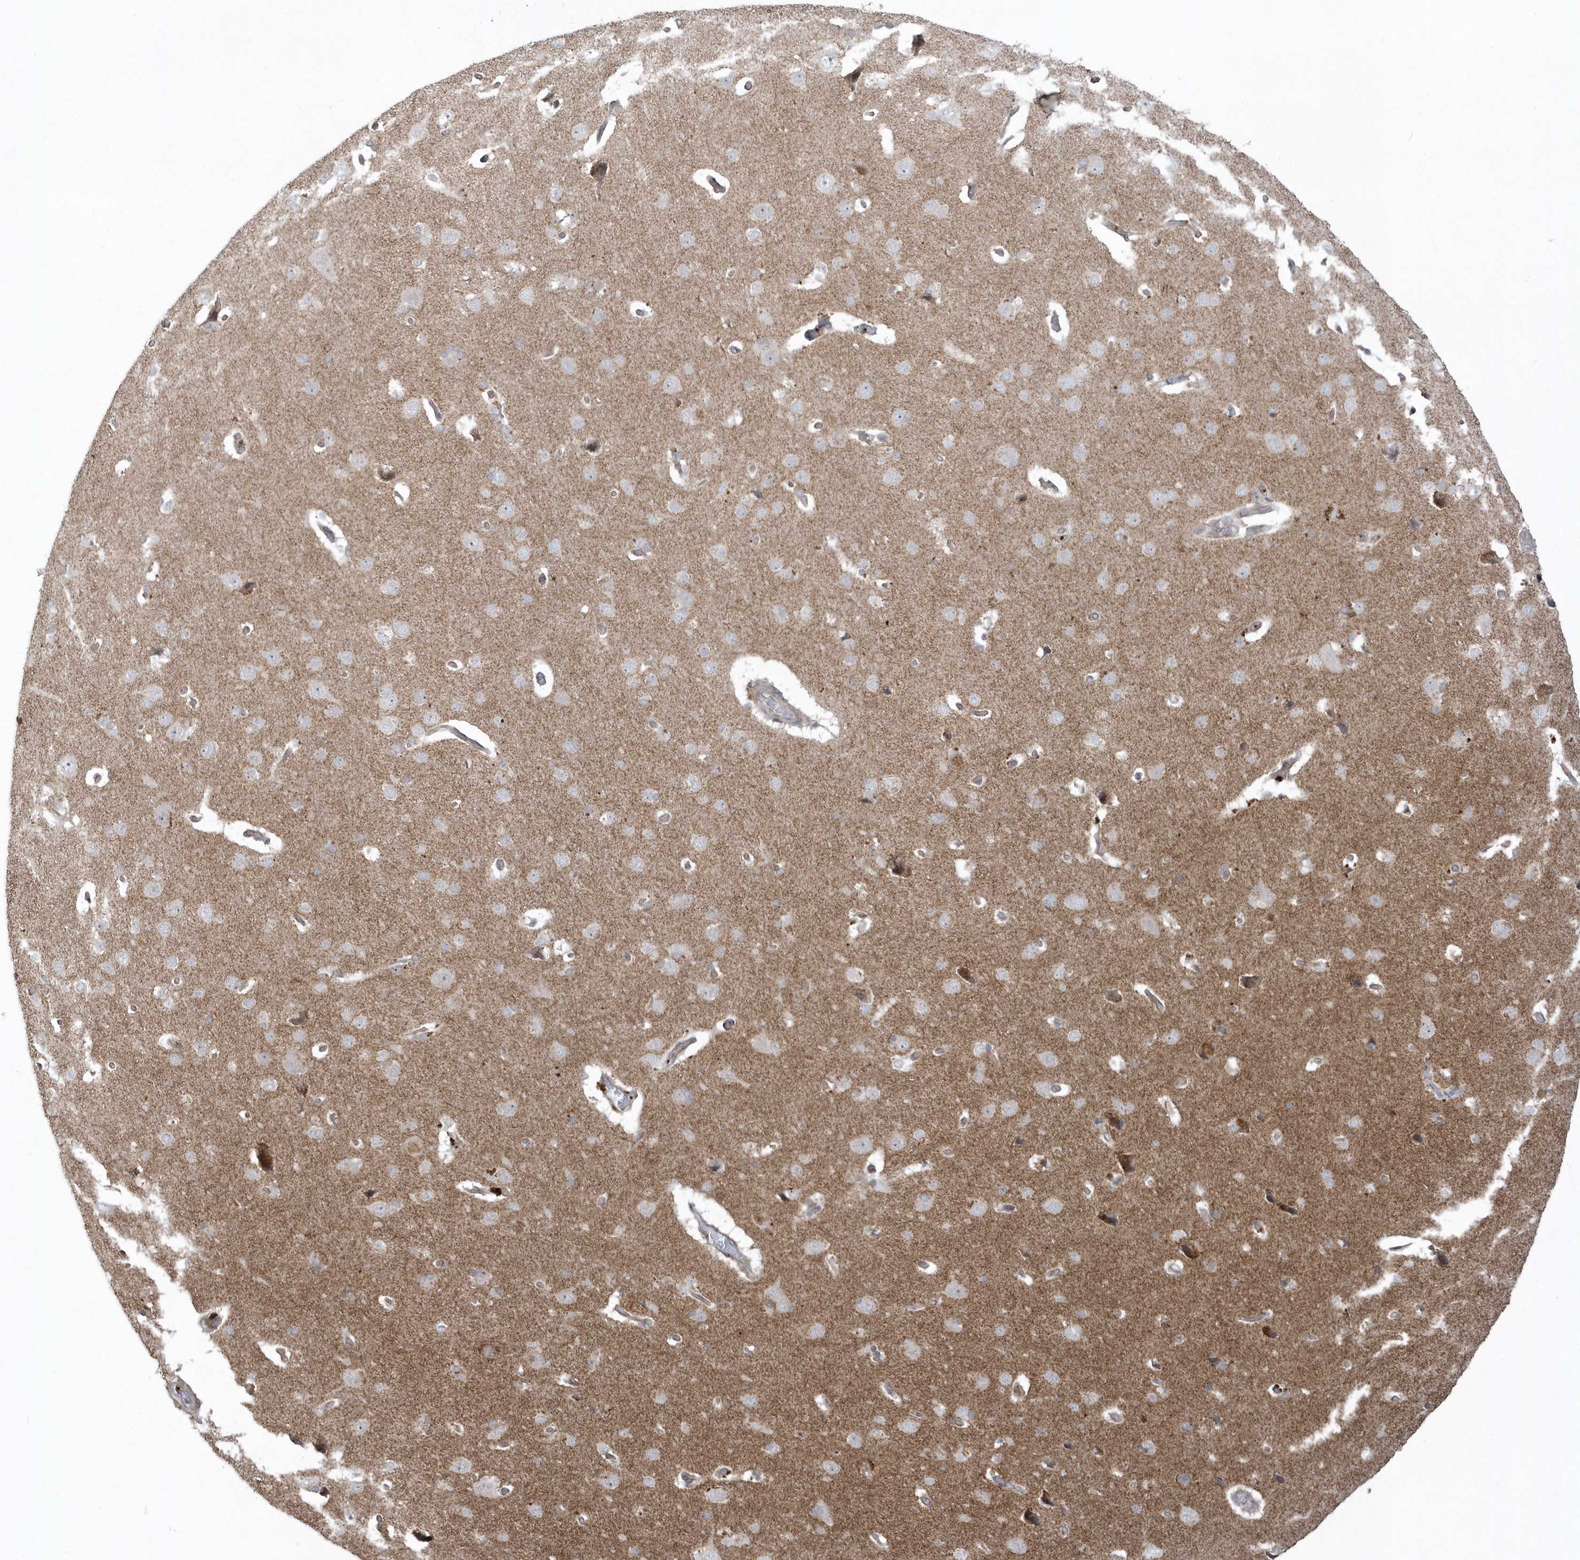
{"staining": {"intensity": "weak", "quantity": "25%-75%", "location": "cytoplasmic/membranous"}, "tissue": "cerebral cortex", "cell_type": "Endothelial cells", "image_type": "normal", "snomed": [{"axis": "morphology", "description": "Normal tissue, NOS"}, {"axis": "topography", "description": "Cerebral cortex"}], "caption": "A high-resolution micrograph shows immunohistochemistry staining of unremarkable cerebral cortex, which reveals weak cytoplasmic/membranous staining in about 25%-75% of endothelial cells. The staining was performed using DAB, with brown indicating positive protein expression. Nuclei are stained blue with hematoxylin.", "gene": "BSN", "patient": {"sex": "male", "age": 62}}